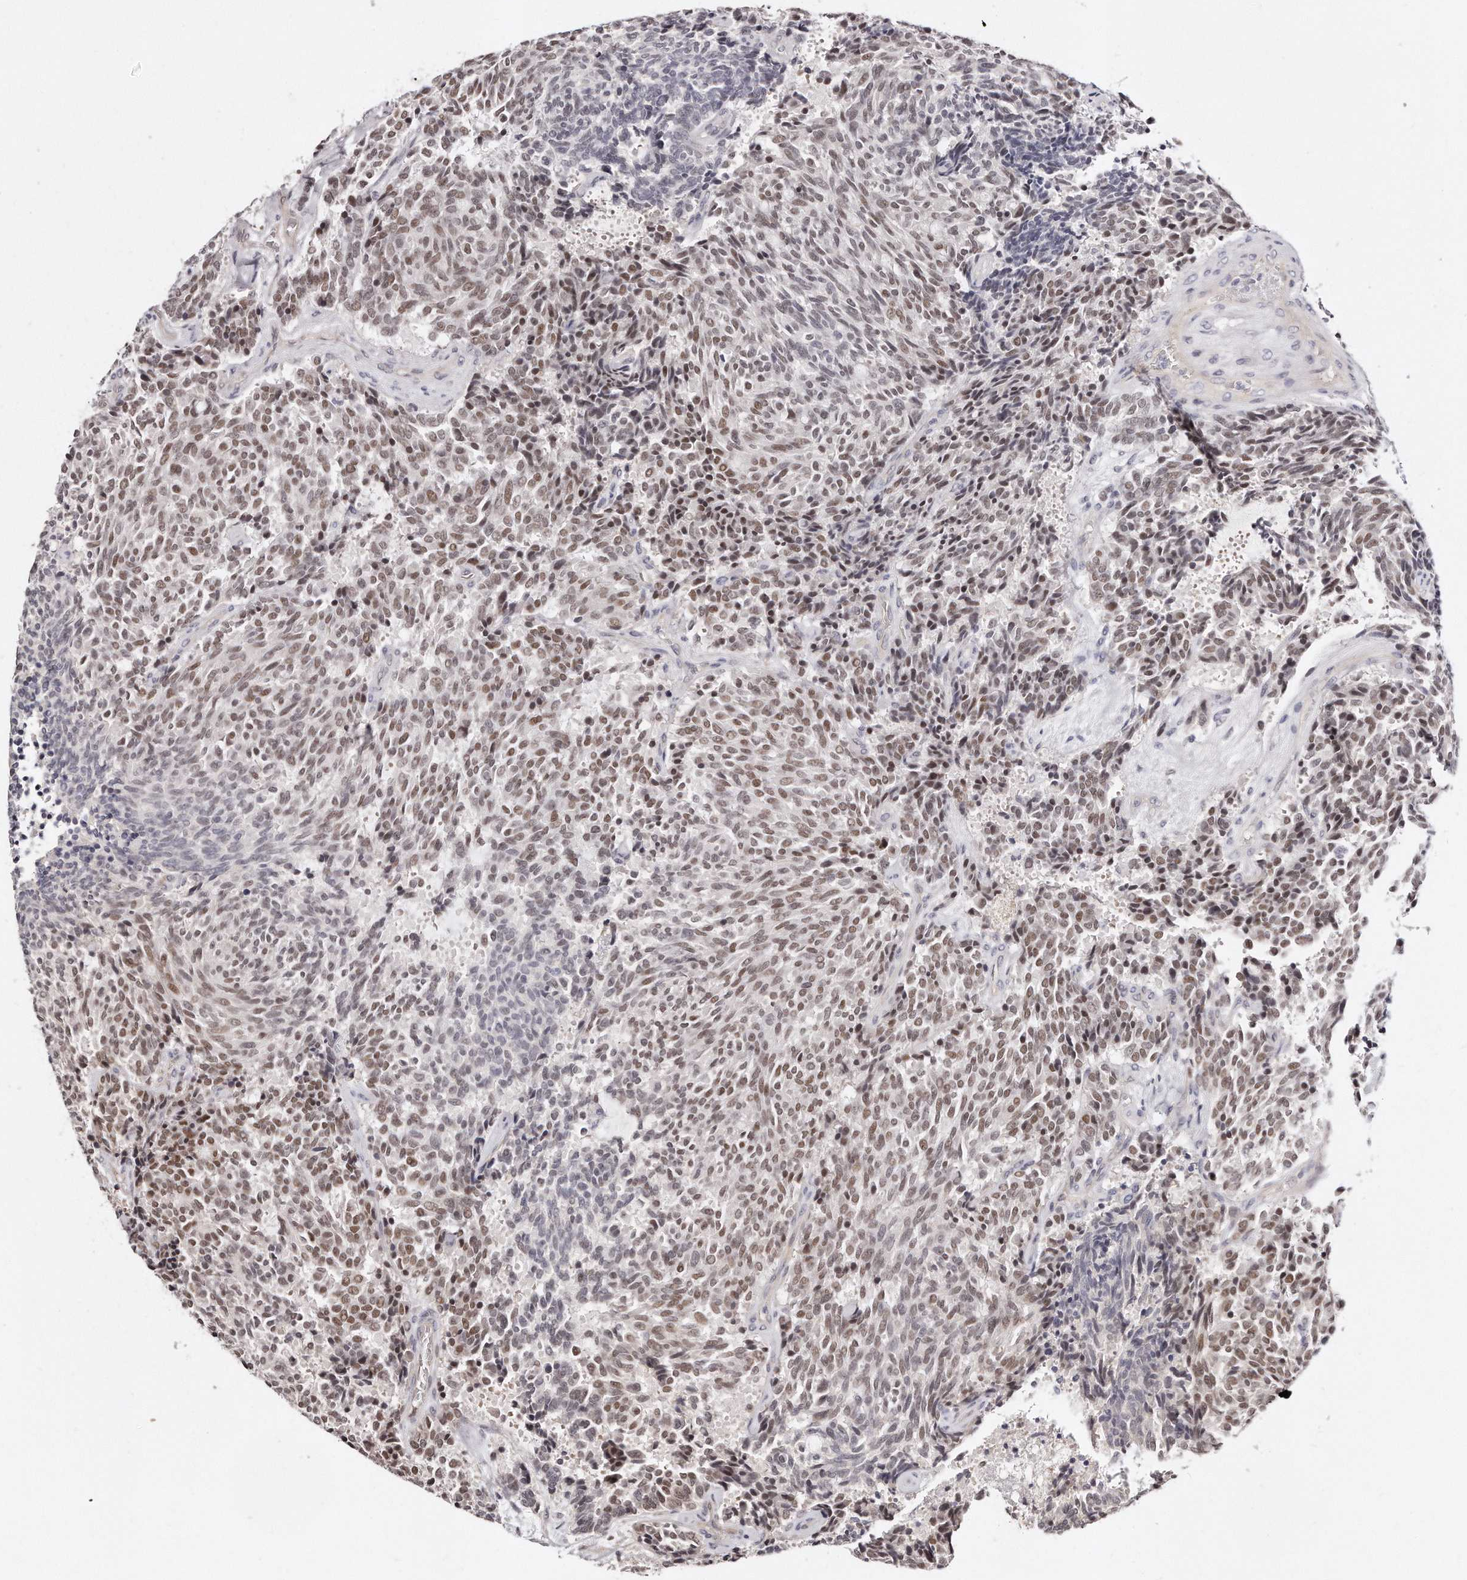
{"staining": {"intensity": "moderate", "quantity": ">75%", "location": "nuclear"}, "tissue": "carcinoid", "cell_type": "Tumor cells", "image_type": "cancer", "snomed": [{"axis": "morphology", "description": "Carcinoid, malignant, NOS"}, {"axis": "topography", "description": "Pancreas"}], "caption": "Immunohistochemical staining of human carcinoid reveals medium levels of moderate nuclear protein staining in about >75% of tumor cells.", "gene": "CASZ1", "patient": {"sex": "female", "age": 54}}